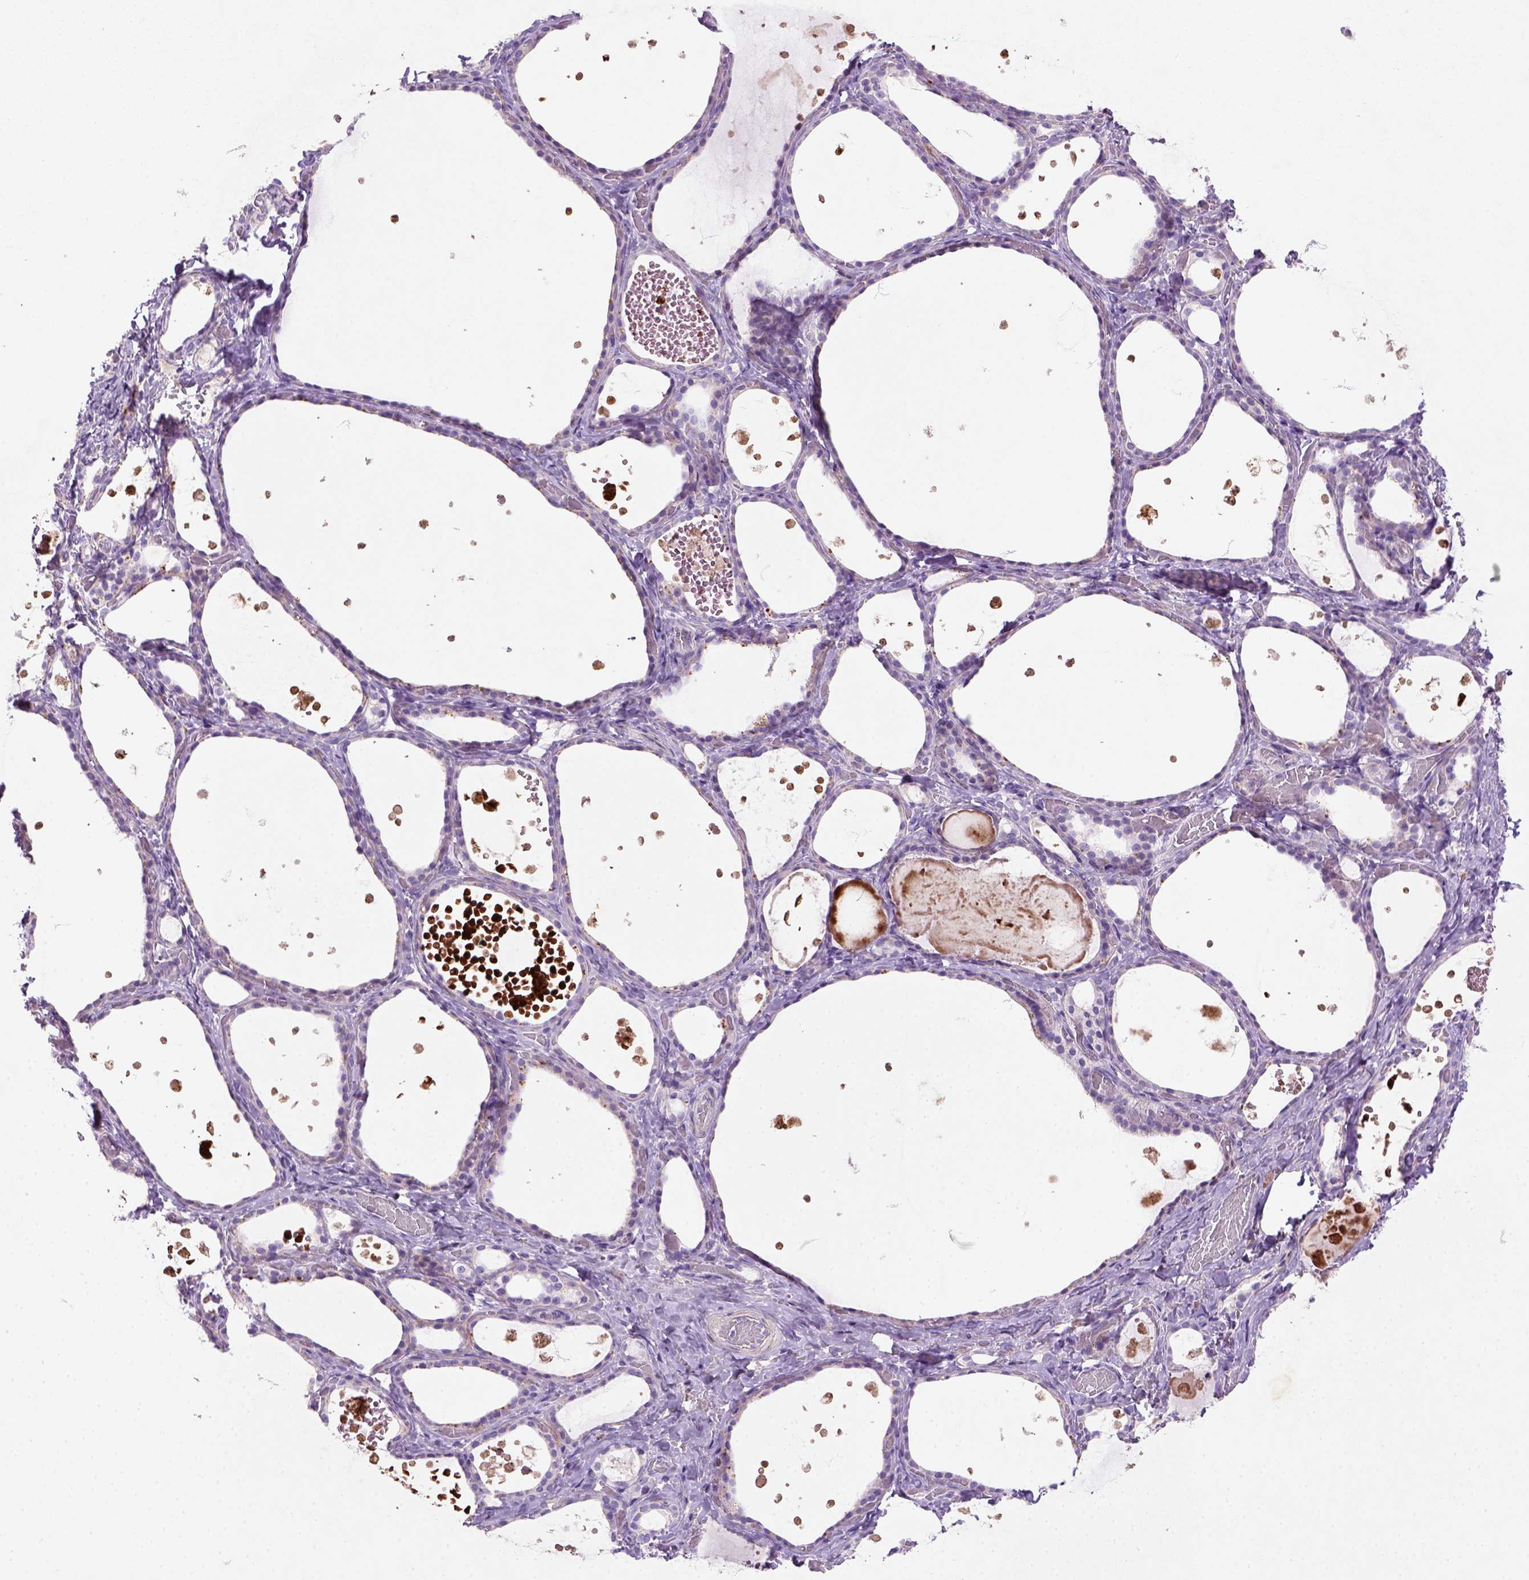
{"staining": {"intensity": "negative", "quantity": "none", "location": "none"}, "tissue": "thyroid gland", "cell_type": "Glandular cells", "image_type": "normal", "snomed": [{"axis": "morphology", "description": "Normal tissue, NOS"}, {"axis": "topography", "description": "Thyroid gland"}], "caption": "DAB (3,3'-diaminobenzidine) immunohistochemical staining of normal human thyroid gland shows no significant expression in glandular cells.", "gene": "NUDT2", "patient": {"sex": "female", "age": 56}}